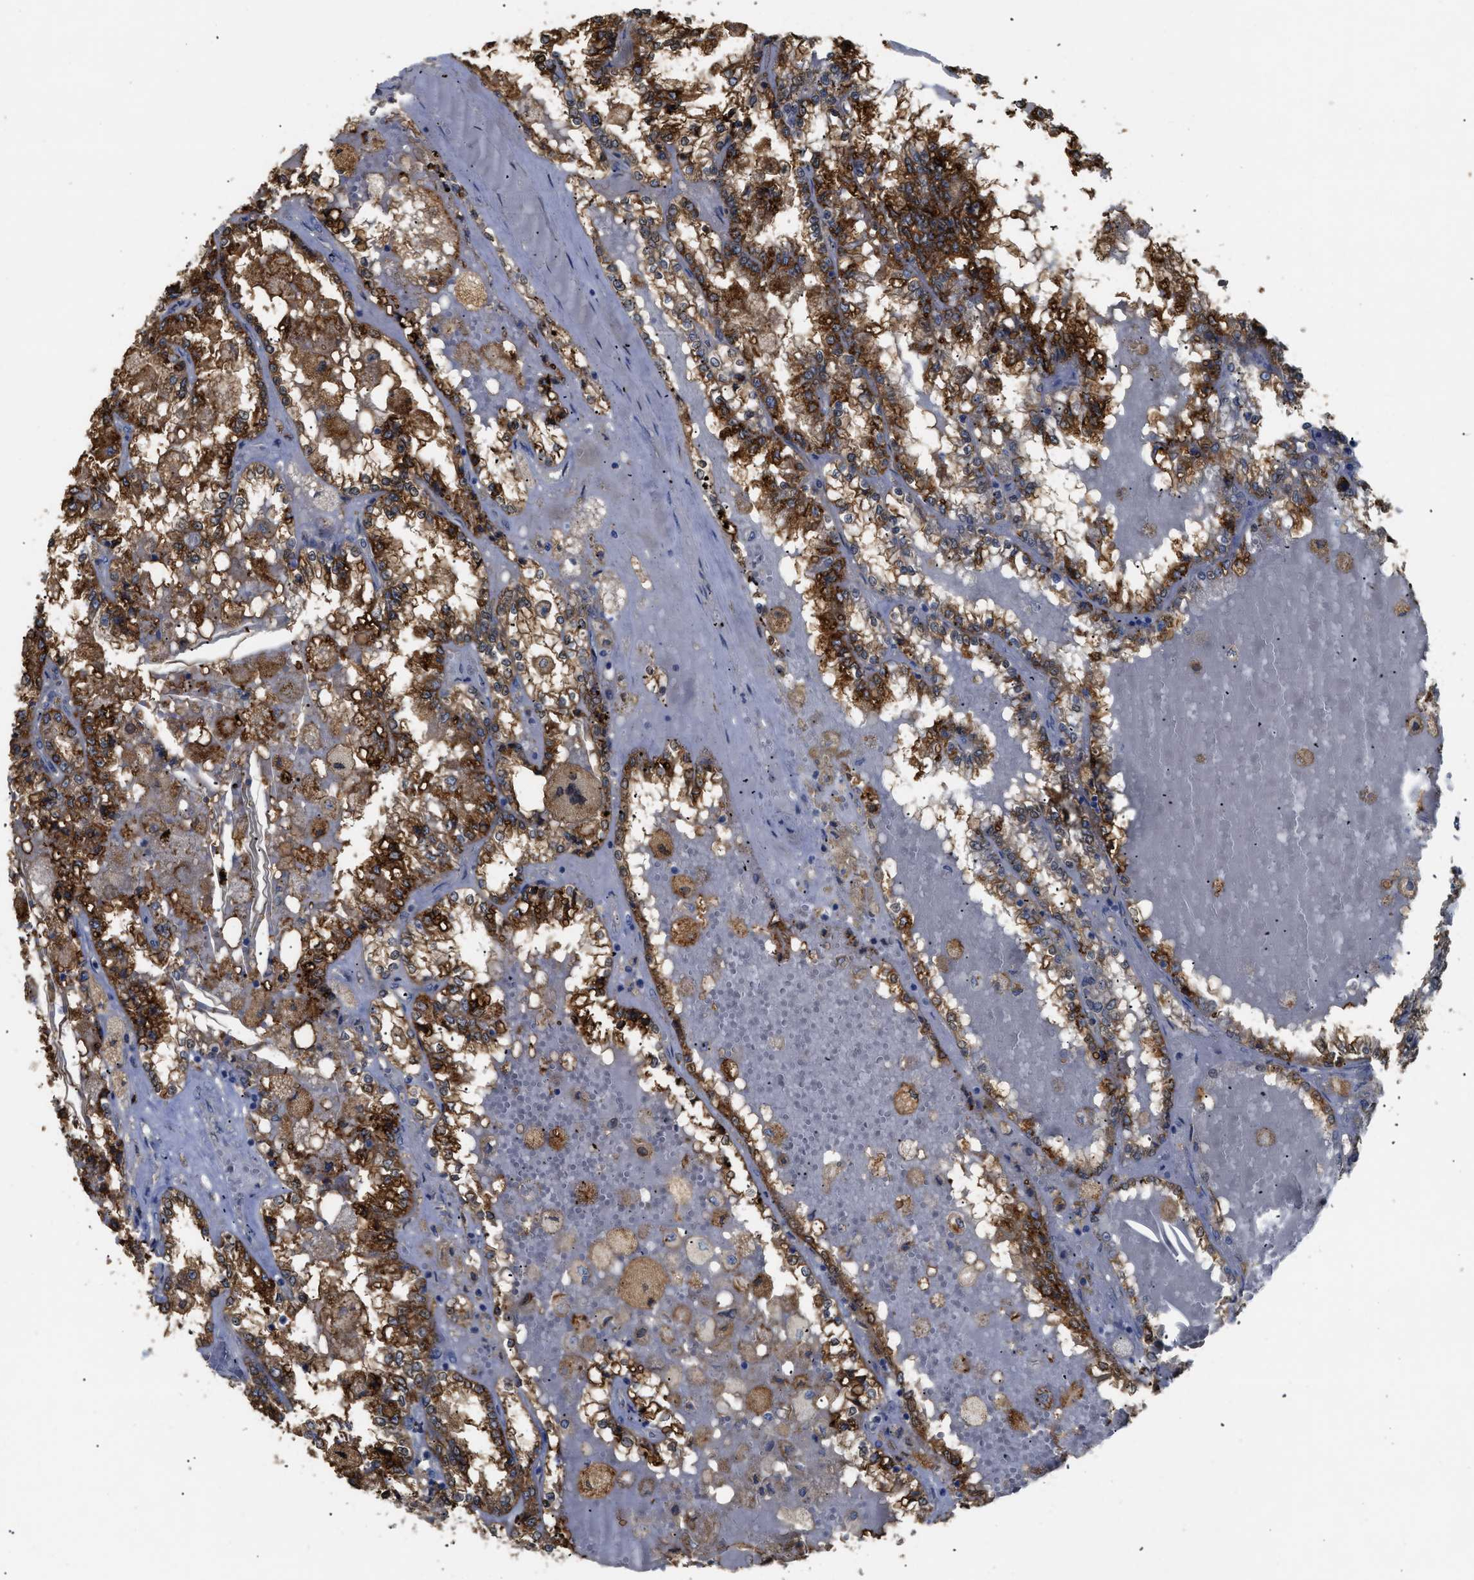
{"staining": {"intensity": "strong", "quantity": ">75%", "location": "cytoplasmic/membranous"}, "tissue": "renal cancer", "cell_type": "Tumor cells", "image_type": "cancer", "snomed": [{"axis": "morphology", "description": "Adenocarcinoma, NOS"}, {"axis": "topography", "description": "Kidney"}], "caption": "A high-resolution image shows IHC staining of renal cancer, which exhibits strong cytoplasmic/membranous staining in approximately >75% of tumor cells. (DAB IHC, brown staining for protein, blue staining for nuclei).", "gene": "ANXA4", "patient": {"sex": "female", "age": 56}}